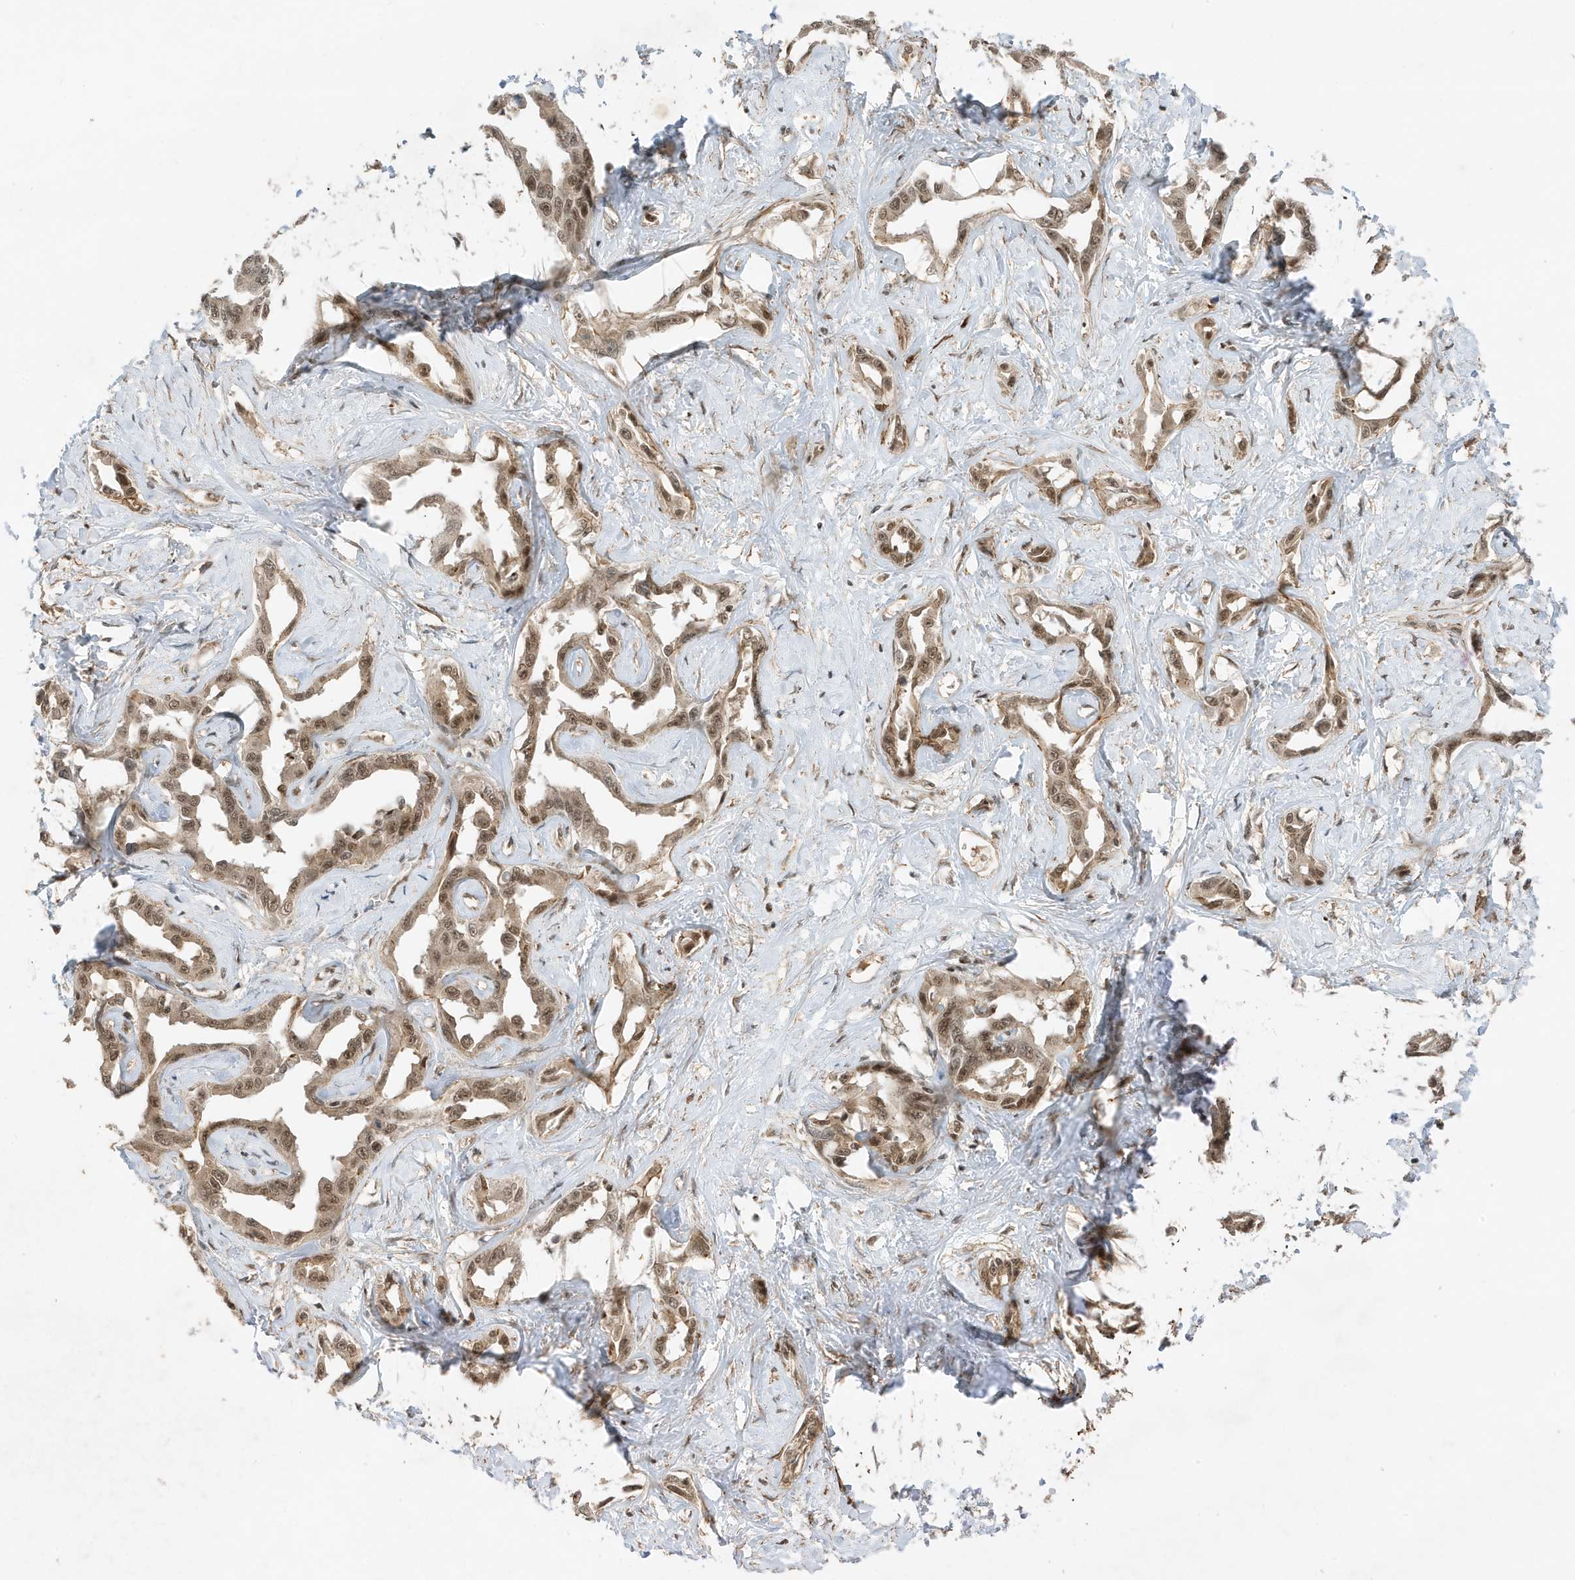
{"staining": {"intensity": "weak", "quantity": ">75%", "location": "cytoplasmic/membranous,nuclear"}, "tissue": "liver cancer", "cell_type": "Tumor cells", "image_type": "cancer", "snomed": [{"axis": "morphology", "description": "Cholangiocarcinoma"}, {"axis": "topography", "description": "Liver"}], "caption": "Immunohistochemical staining of liver cholangiocarcinoma shows weak cytoplasmic/membranous and nuclear protein positivity in about >75% of tumor cells. The staining is performed using DAB (3,3'-diaminobenzidine) brown chromogen to label protein expression. The nuclei are counter-stained blue using hematoxylin.", "gene": "MAST3", "patient": {"sex": "male", "age": 59}}